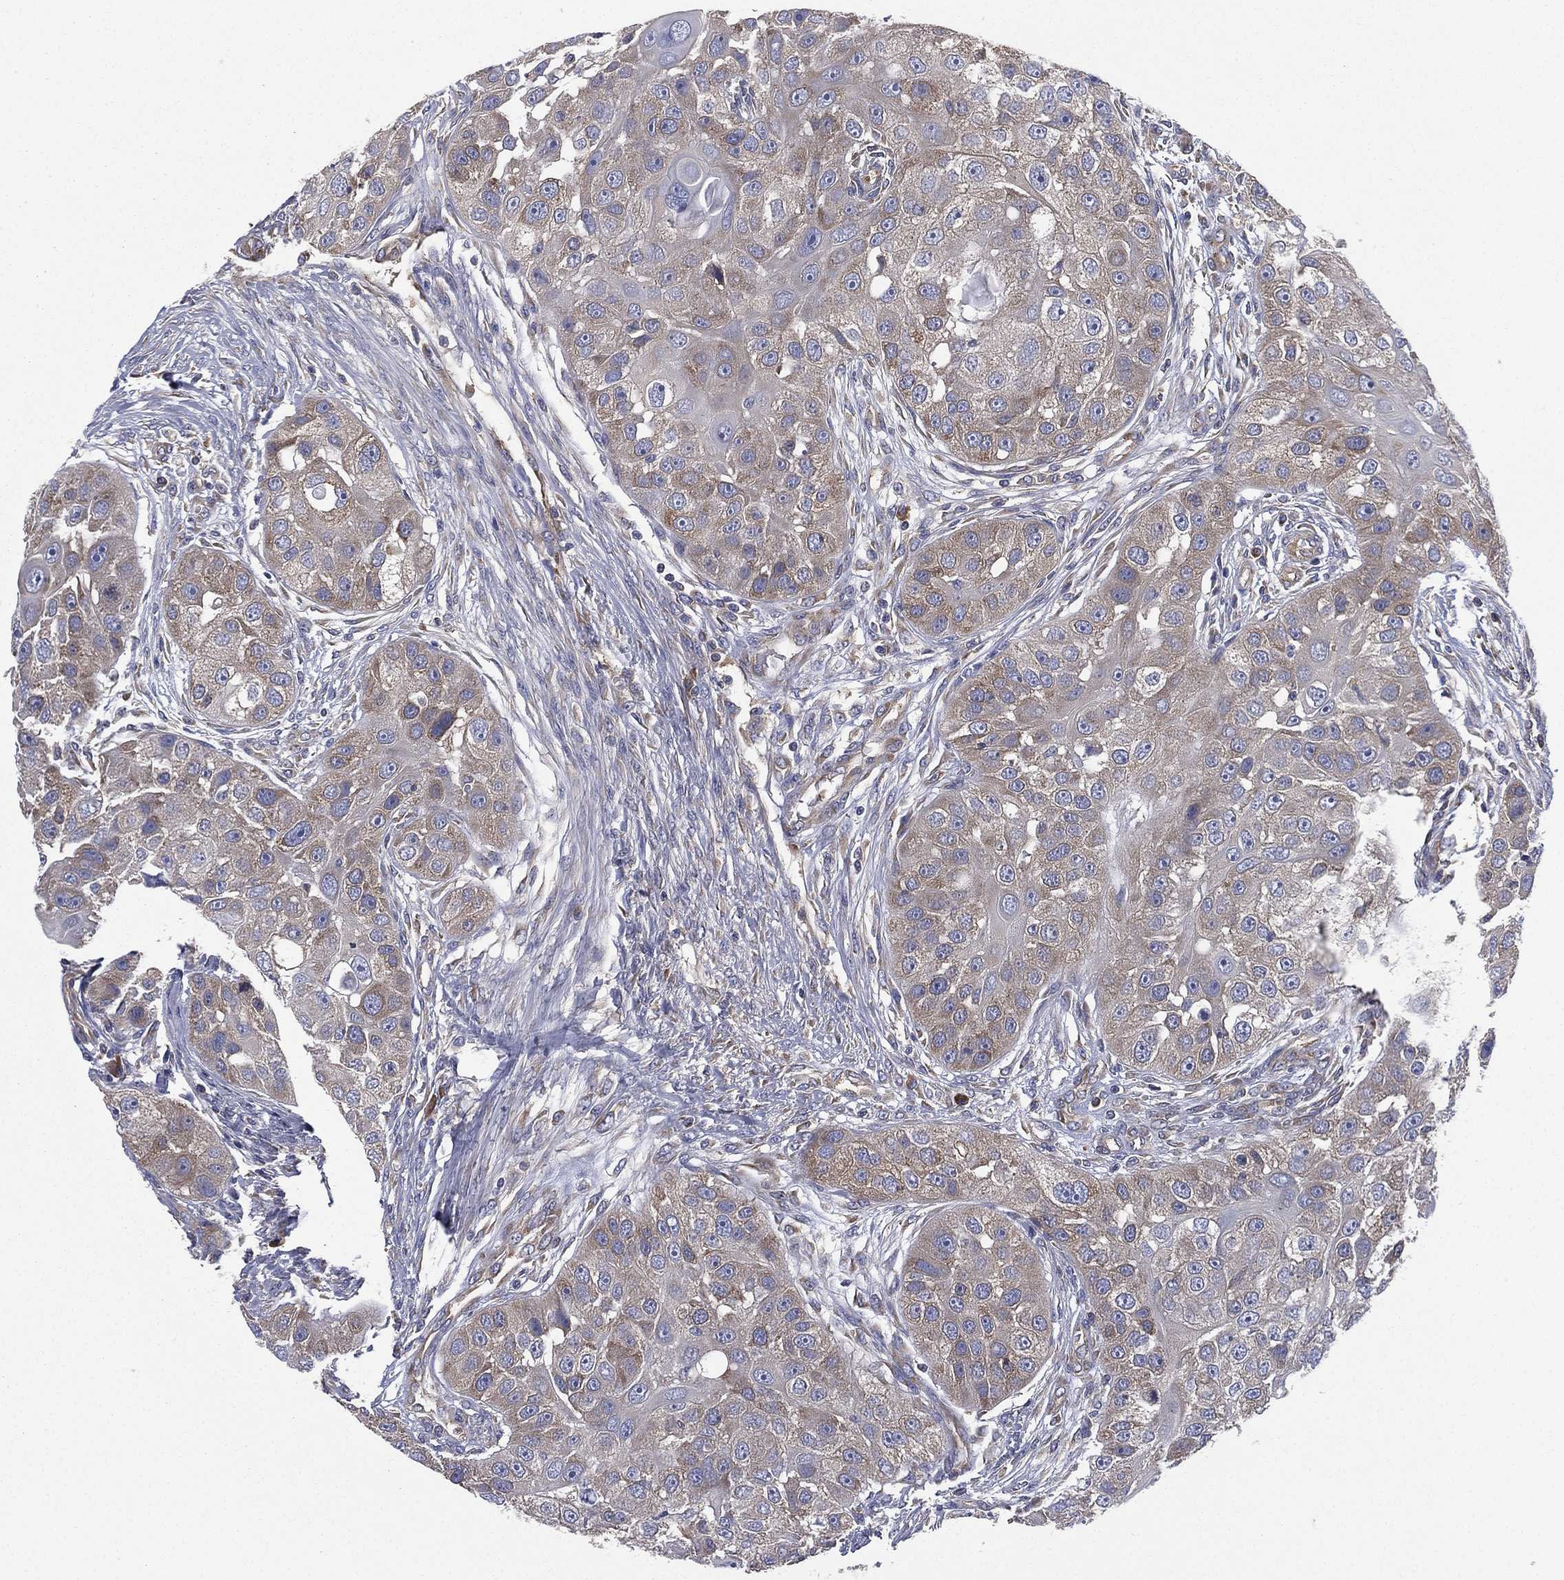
{"staining": {"intensity": "weak", "quantity": "25%-75%", "location": "cytoplasmic/membranous"}, "tissue": "head and neck cancer", "cell_type": "Tumor cells", "image_type": "cancer", "snomed": [{"axis": "morphology", "description": "Normal tissue, NOS"}, {"axis": "morphology", "description": "Squamous cell carcinoma, NOS"}, {"axis": "topography", "description": "Skeletal muscle"}, {"axis": "topography", "description": "Head-Neck"}], "caption": "Approximately 25%-75% of tumor cells in human head and neck cancer demonstrate weak cytoplasmic/membranous protein positivity as visualized by brown immunohistochemical staining.", "gene": "FARSA", "patient": {"sex": "male", "age": 51}}